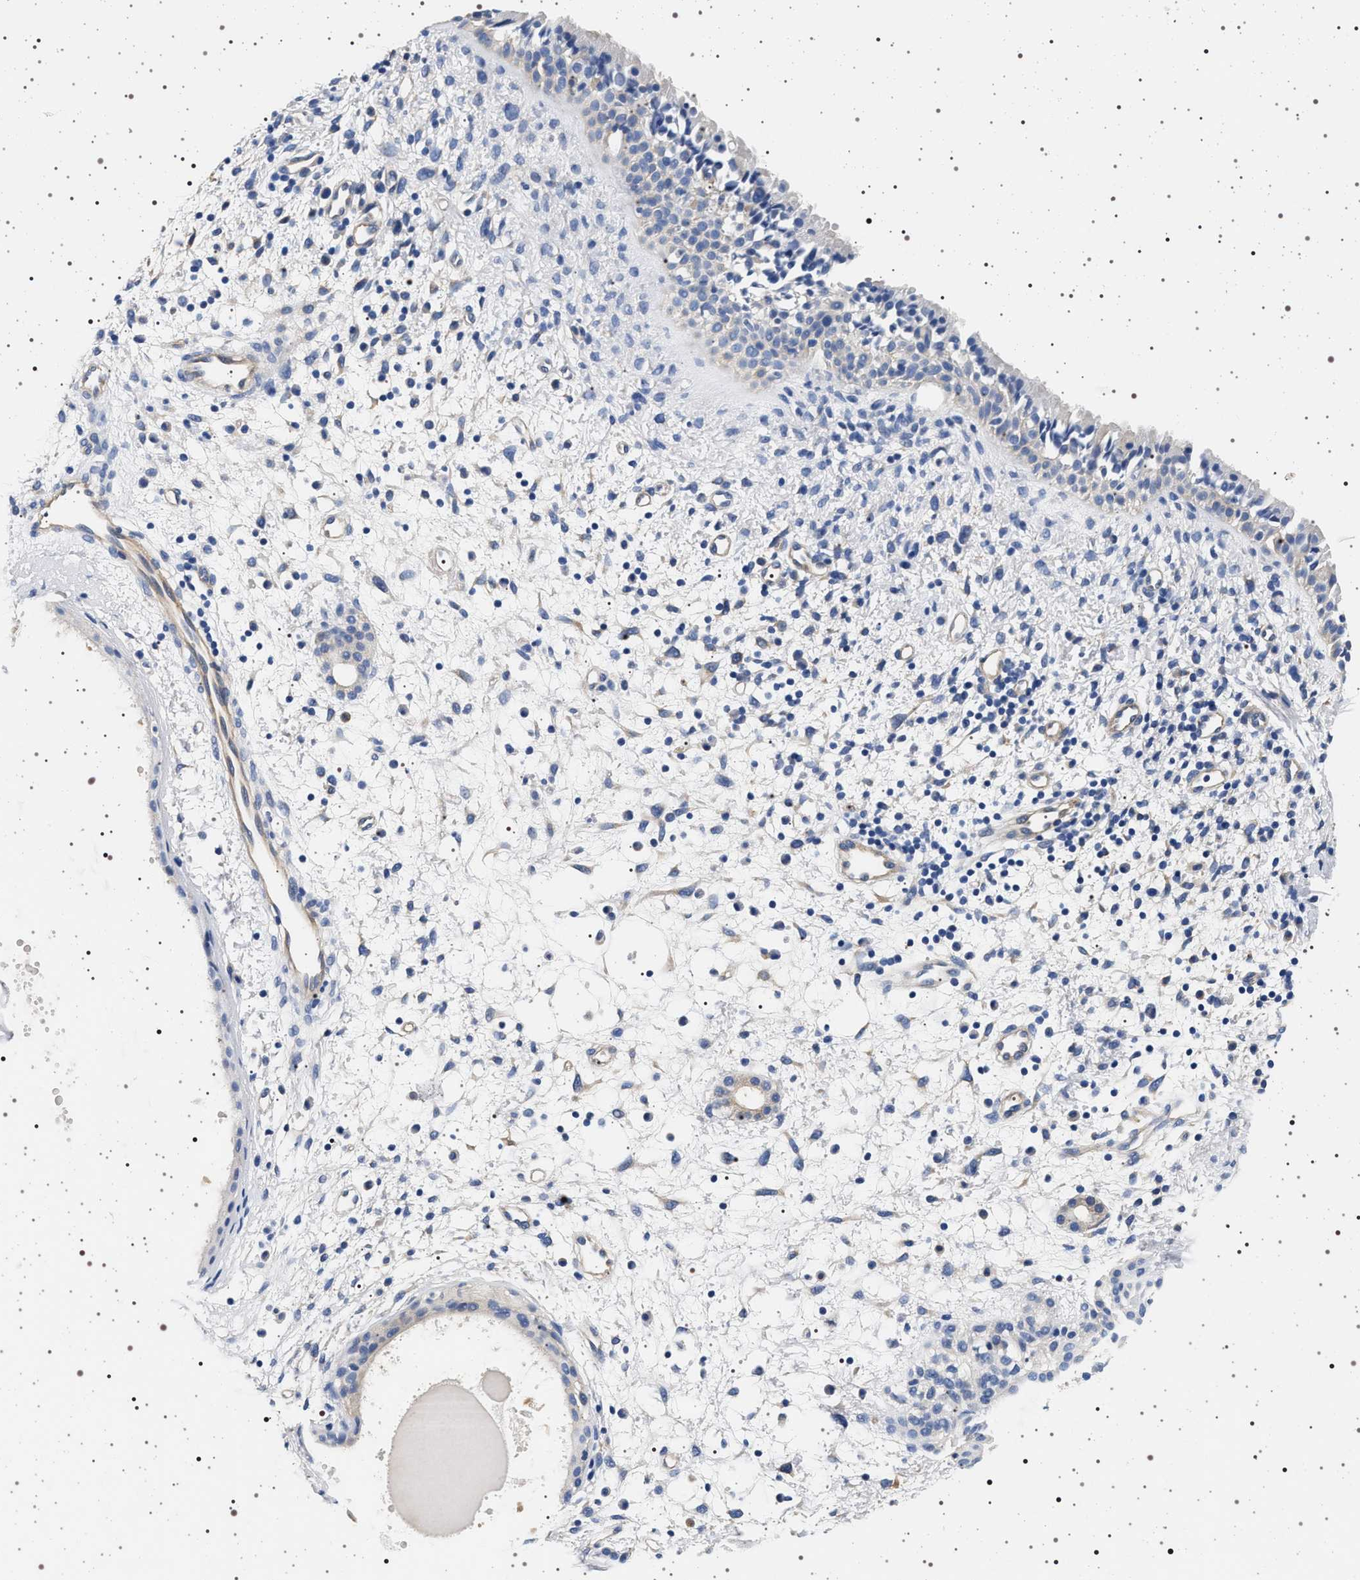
{"staining": {"intensity": "negative", "quantity": "none", "location": "none"}, "tissue": "nasopharynx", "cell_type": "Respiratory epithelial cells", "image_type": "normal", "snomed": [{"axis": "morphology", "description": "Normal tissue, NOS"}, {"axis": "topography", "description": "Nasopharynx"}], "caption": "Nasopharynx was stained to show a protein in brown. There is no significant expression in respiratory epithelial cells.", "gene": "HSD17B1", "patient": {"sex": "male", "age": 22}}